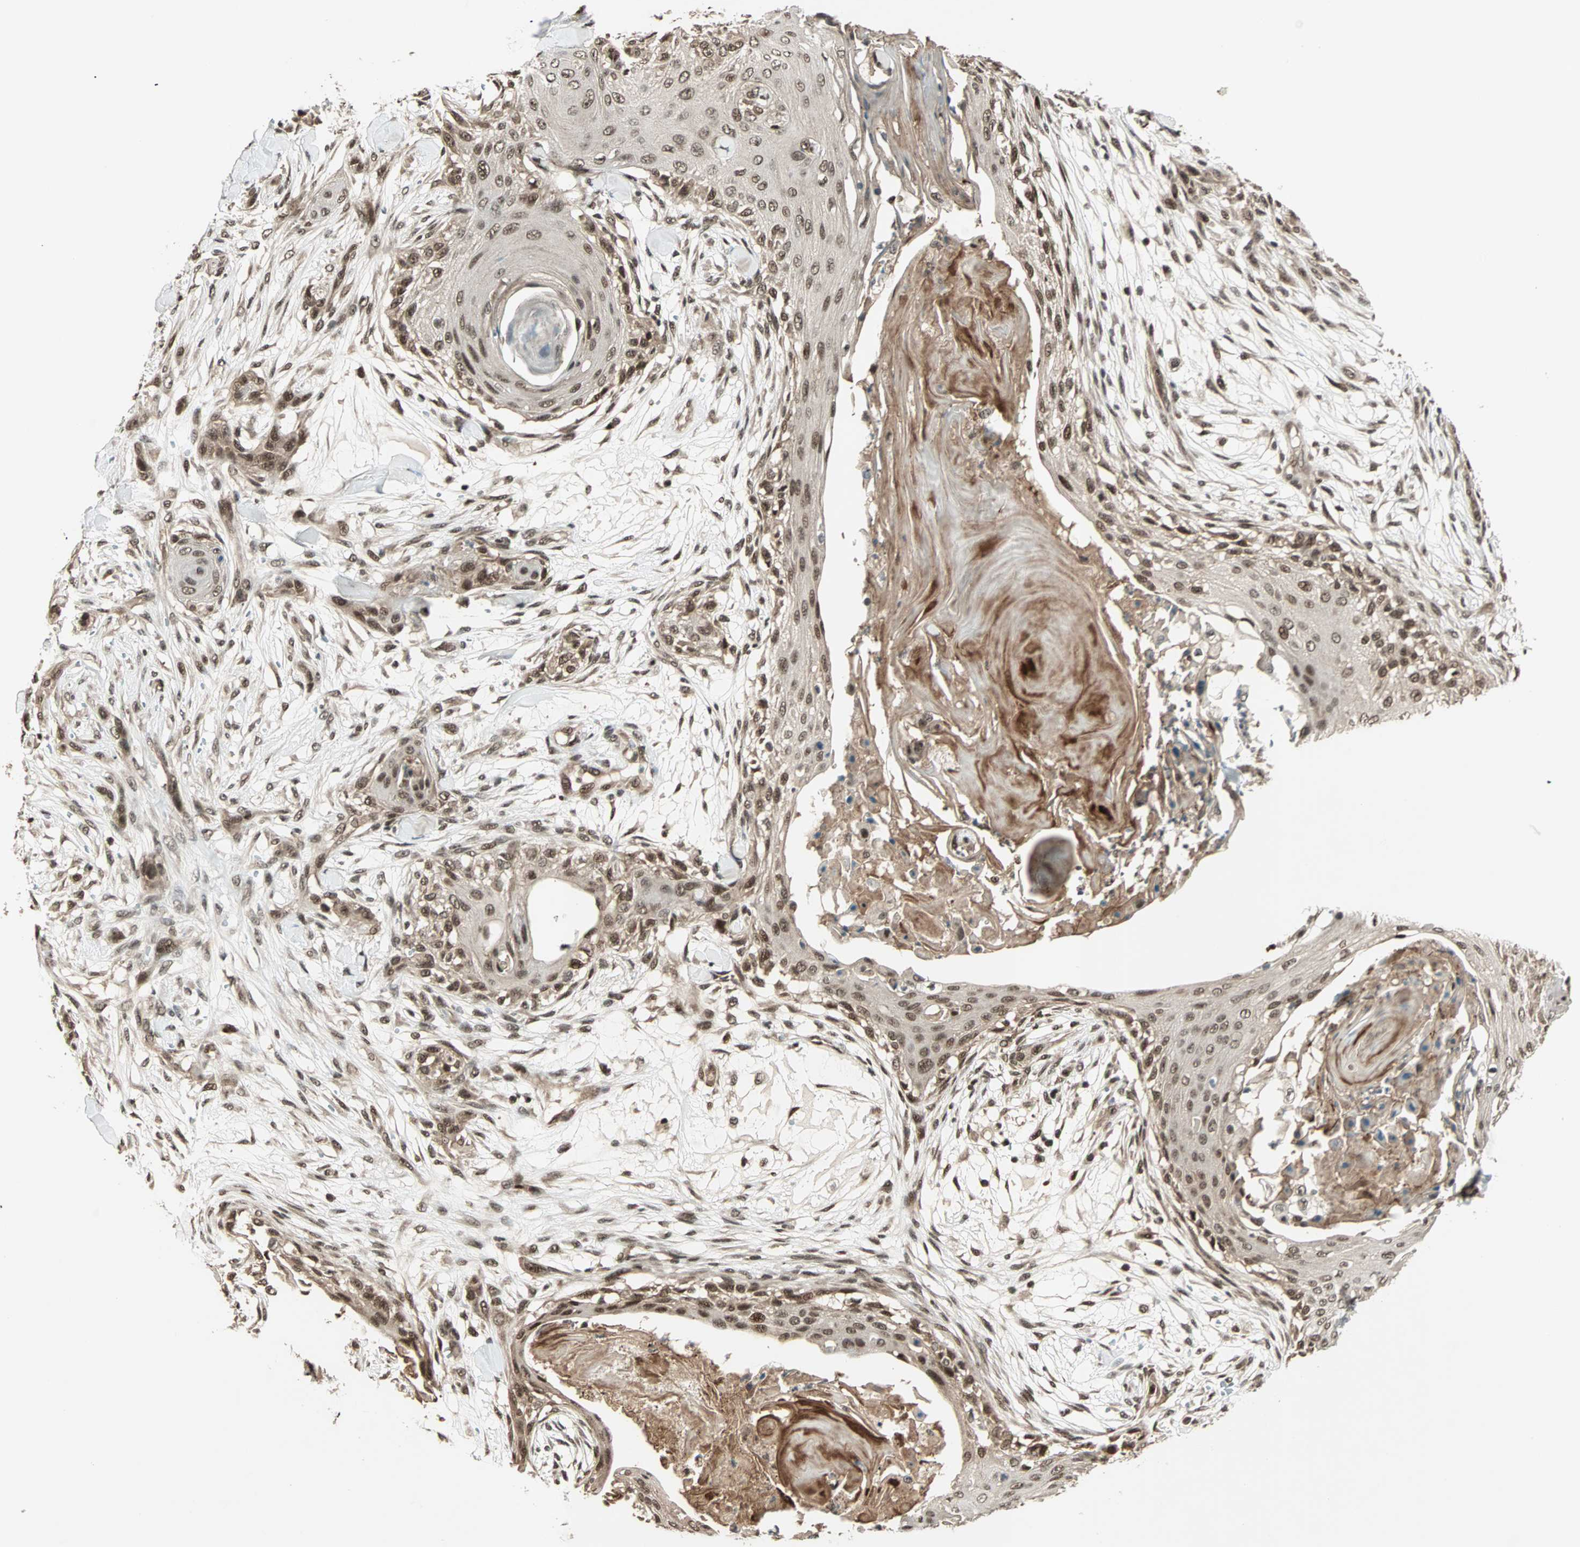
{"staining": {"intensity": "moderate", "quantity": ">75%", "location": "cytoplasmic/membranous,nuclear"}, "tissue": "skin cancer", "cell_type": "Tumor cells", "image_type": "cancer", "snomed": [{"axis": "morphology", "description": "Squamous cell carcinoma, NOS"}, {"axis": "topography", "description": "Skin"}], "caption": "This image exhibits IHC staining of human skin cancer, with medium moderate cytoplasmic/membranous and nuclear expression in approximately >75% of tumor cells.", "gene": "ZNF44", "patient": {"sex": "female", "age": 59}}